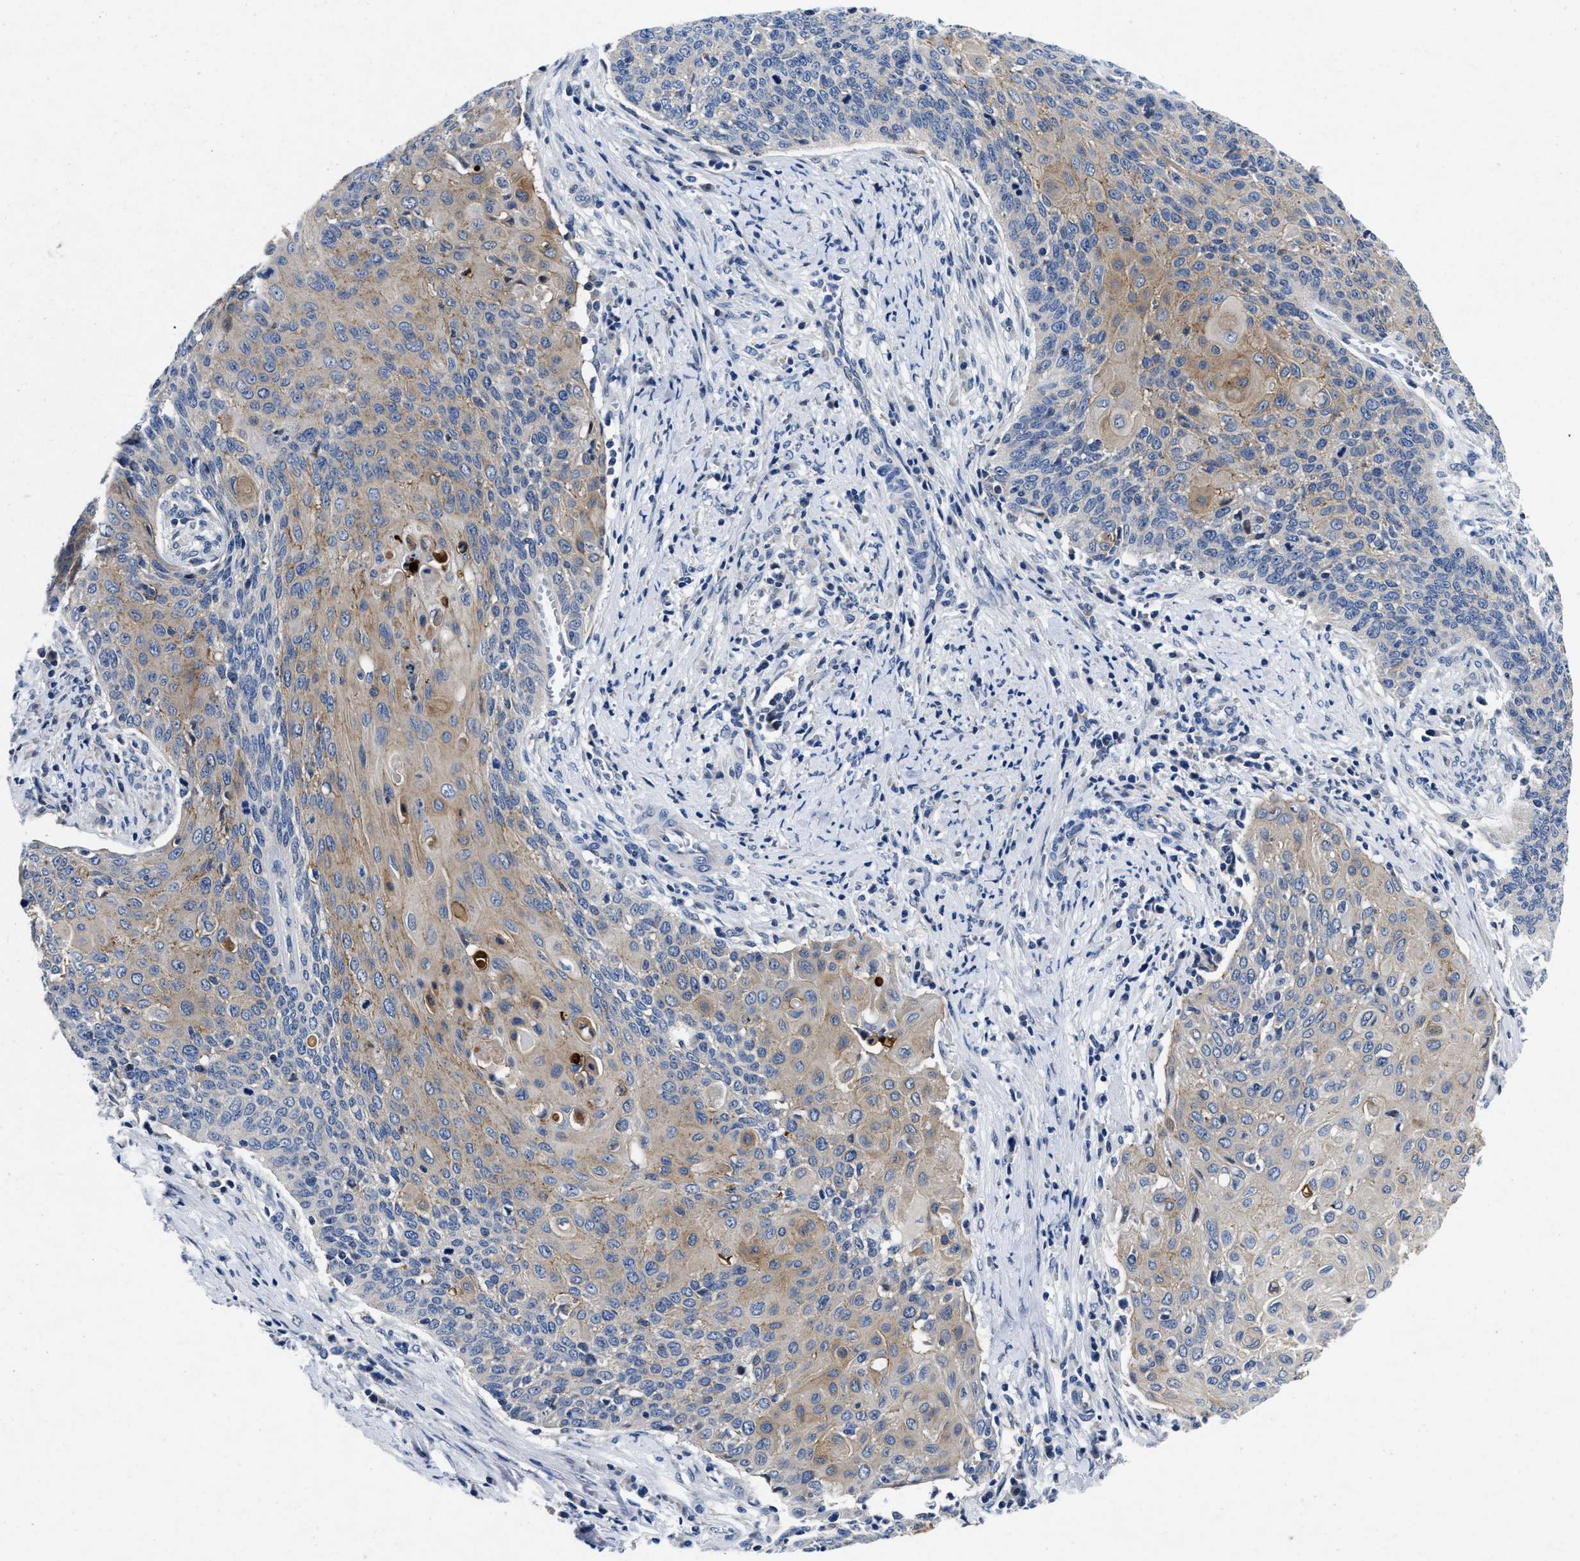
{"staining": {"intensity": "weak", "quantity": ">75%", "location": "cytoplasmic/membranous"}, "tissue": "cervical cancer", "cell_type": "Tumor cells", "image_type": "cancer", "snomed": [{"axis": "morphology", "description": "Squamous cell carcinoma, NOS"}, {"axis": "topography", "description": "Cervix"}], "caption": "A micrograph of cervical cancer stained for a protein displays weak cytoplasmic/membranous brown staining in tumor cells. Nuclei are stained in blue.", "gene": "LAD1", "patient": {"sex": "female", "age": 39}}